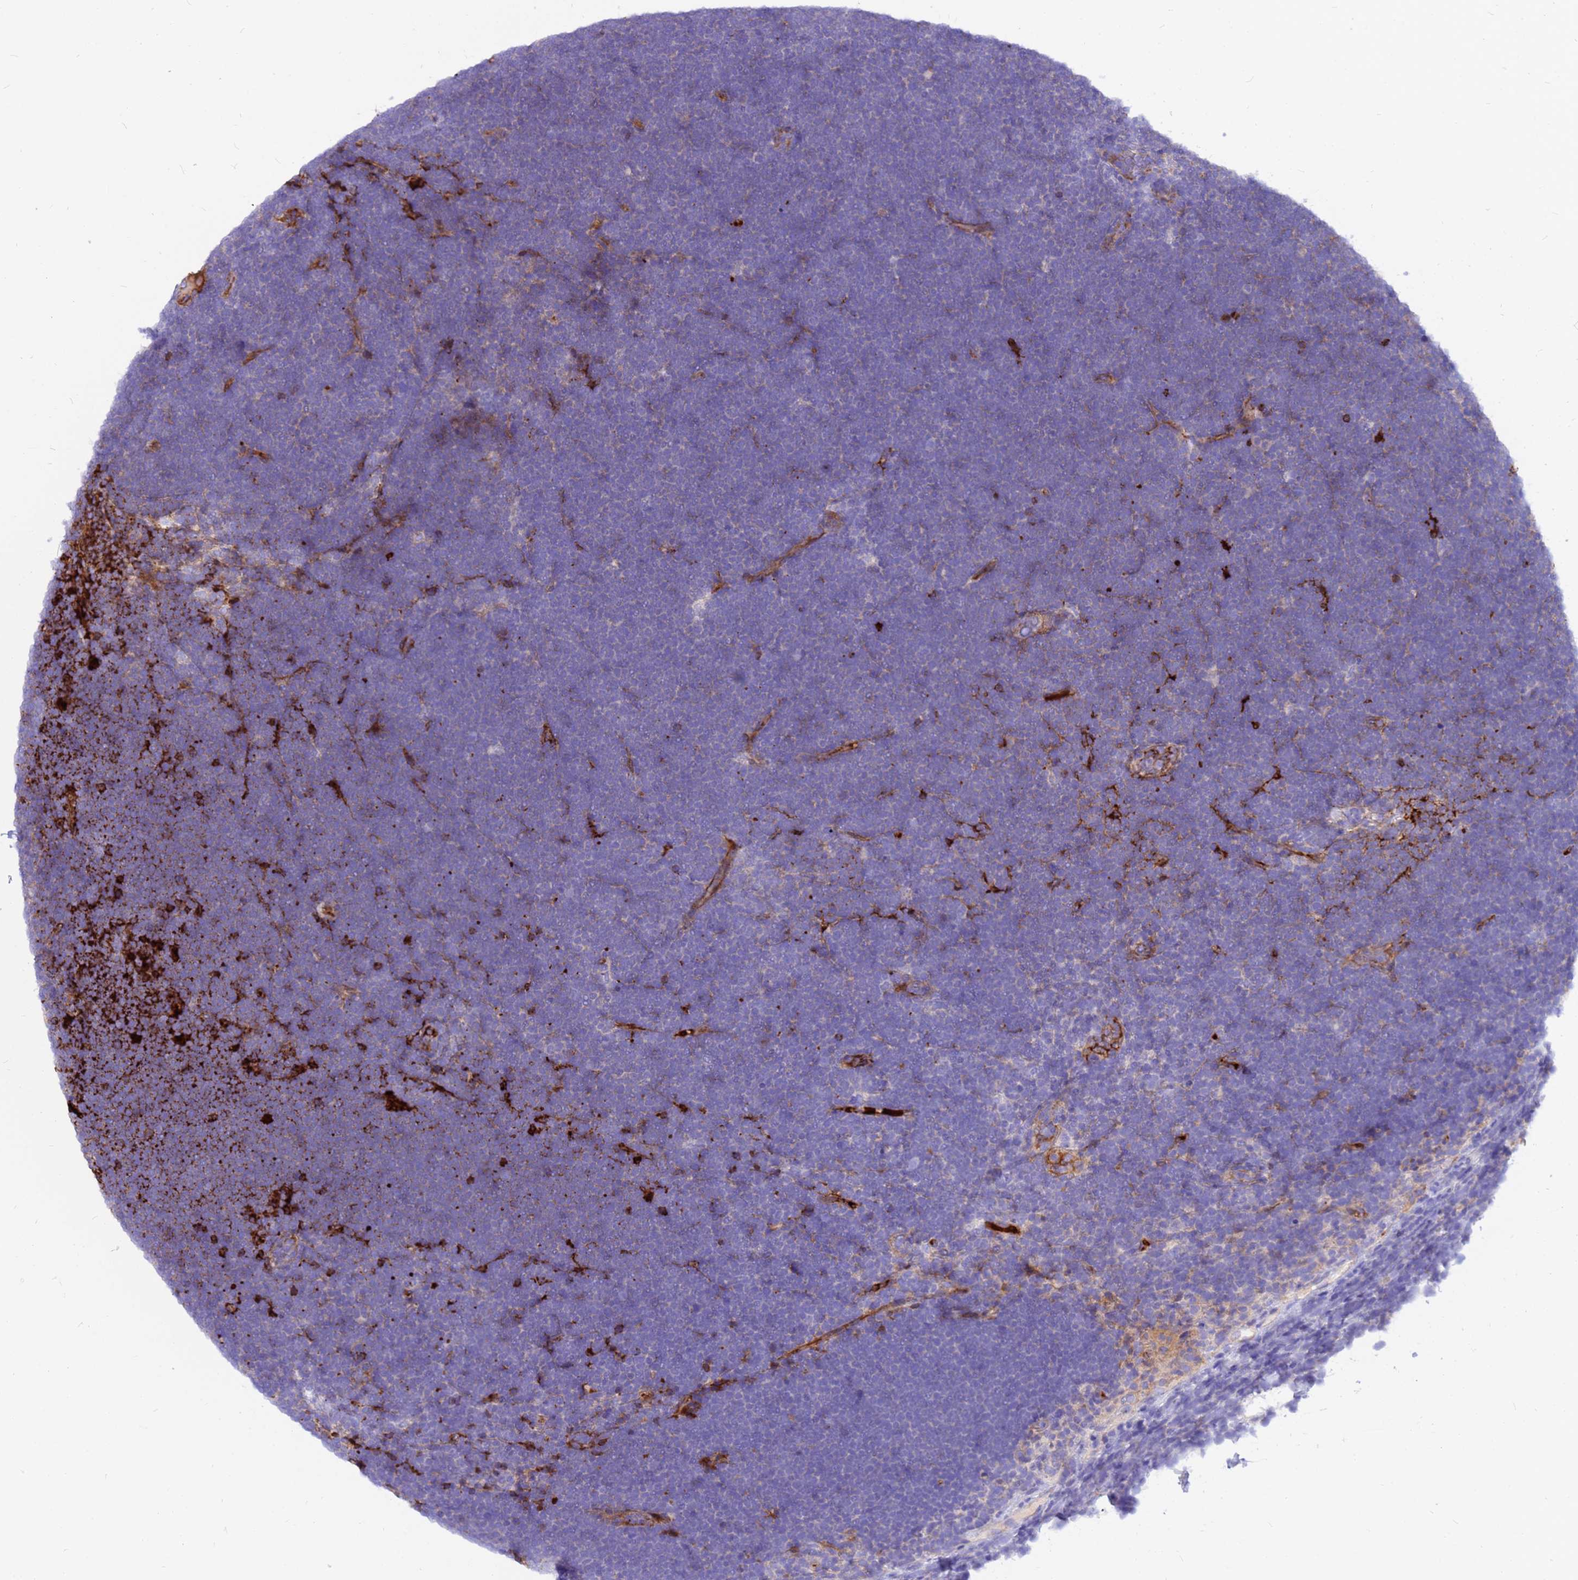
{"staining": {"intensity": "negative", "quantity": "none", "location": "none"}, "tissue": "lymphoma", "cell_type": "Tumor cells", "image_type": "cancer", "snomed": [{"axis": "morphology", "description": "Malignant lymphoma, non-Hodgkin's type, High grade"}, {"axis": "topography", "description": "Lymph node"}], "caption": "Immunohistochemistry micrograph of neoplastic tissue: high-grade malignant lymphoma, non-Hodgkin's type stained with DAB (3,3'-diaminobenzidine) displays no significant protein positivity in tumor cells.", "gene": "CRHBP", "patient": {"sex": "male", "age": 13}}